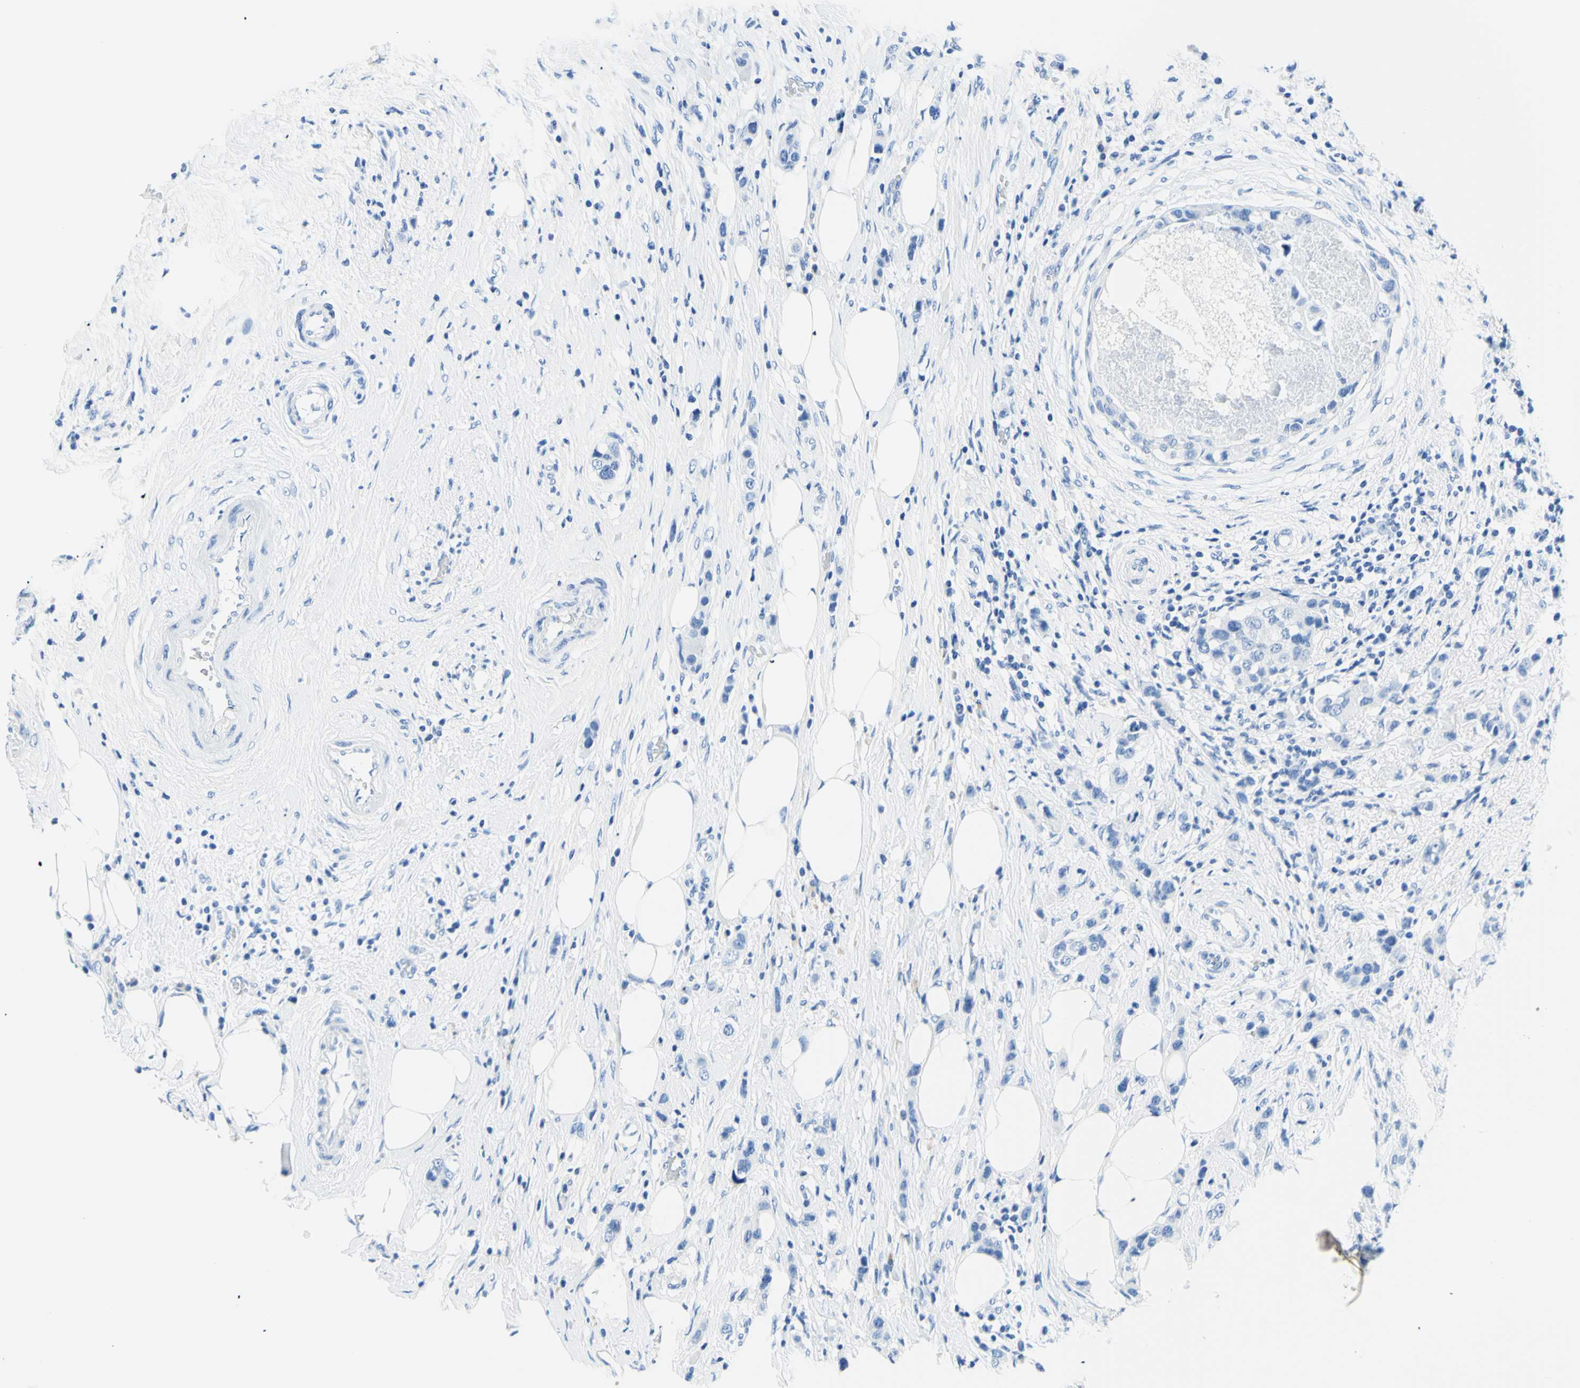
{"staining": {"intensity": "negative", "quantity": "none", "location": "none"}, "tissue": "breast cancer", "cell_type": "Tumor cells", "image_type": "cancer", "snomed": [{"axis": "morphology", "description": "Normal tissue, NOS"}, {"axis": "morphology", "description": "Duct carcinoma"}, {"axis": "topography", "description": "Breast"}], "caption": "High magnification brightfield microscopy of breast cancer stained with DAB (3,3'-diaminobenzidine) (brown) and counterstained with hematoxylin (blue): tumor cells show no significant expression. Brightfield microscopy of IHC stained with DAB (3,3'-diaminobenzidine) (brown) and hematoxylin (blue), captured at high magnification.", "gene": "MYH2", "patient": {"sex": "female", "age": 50}}